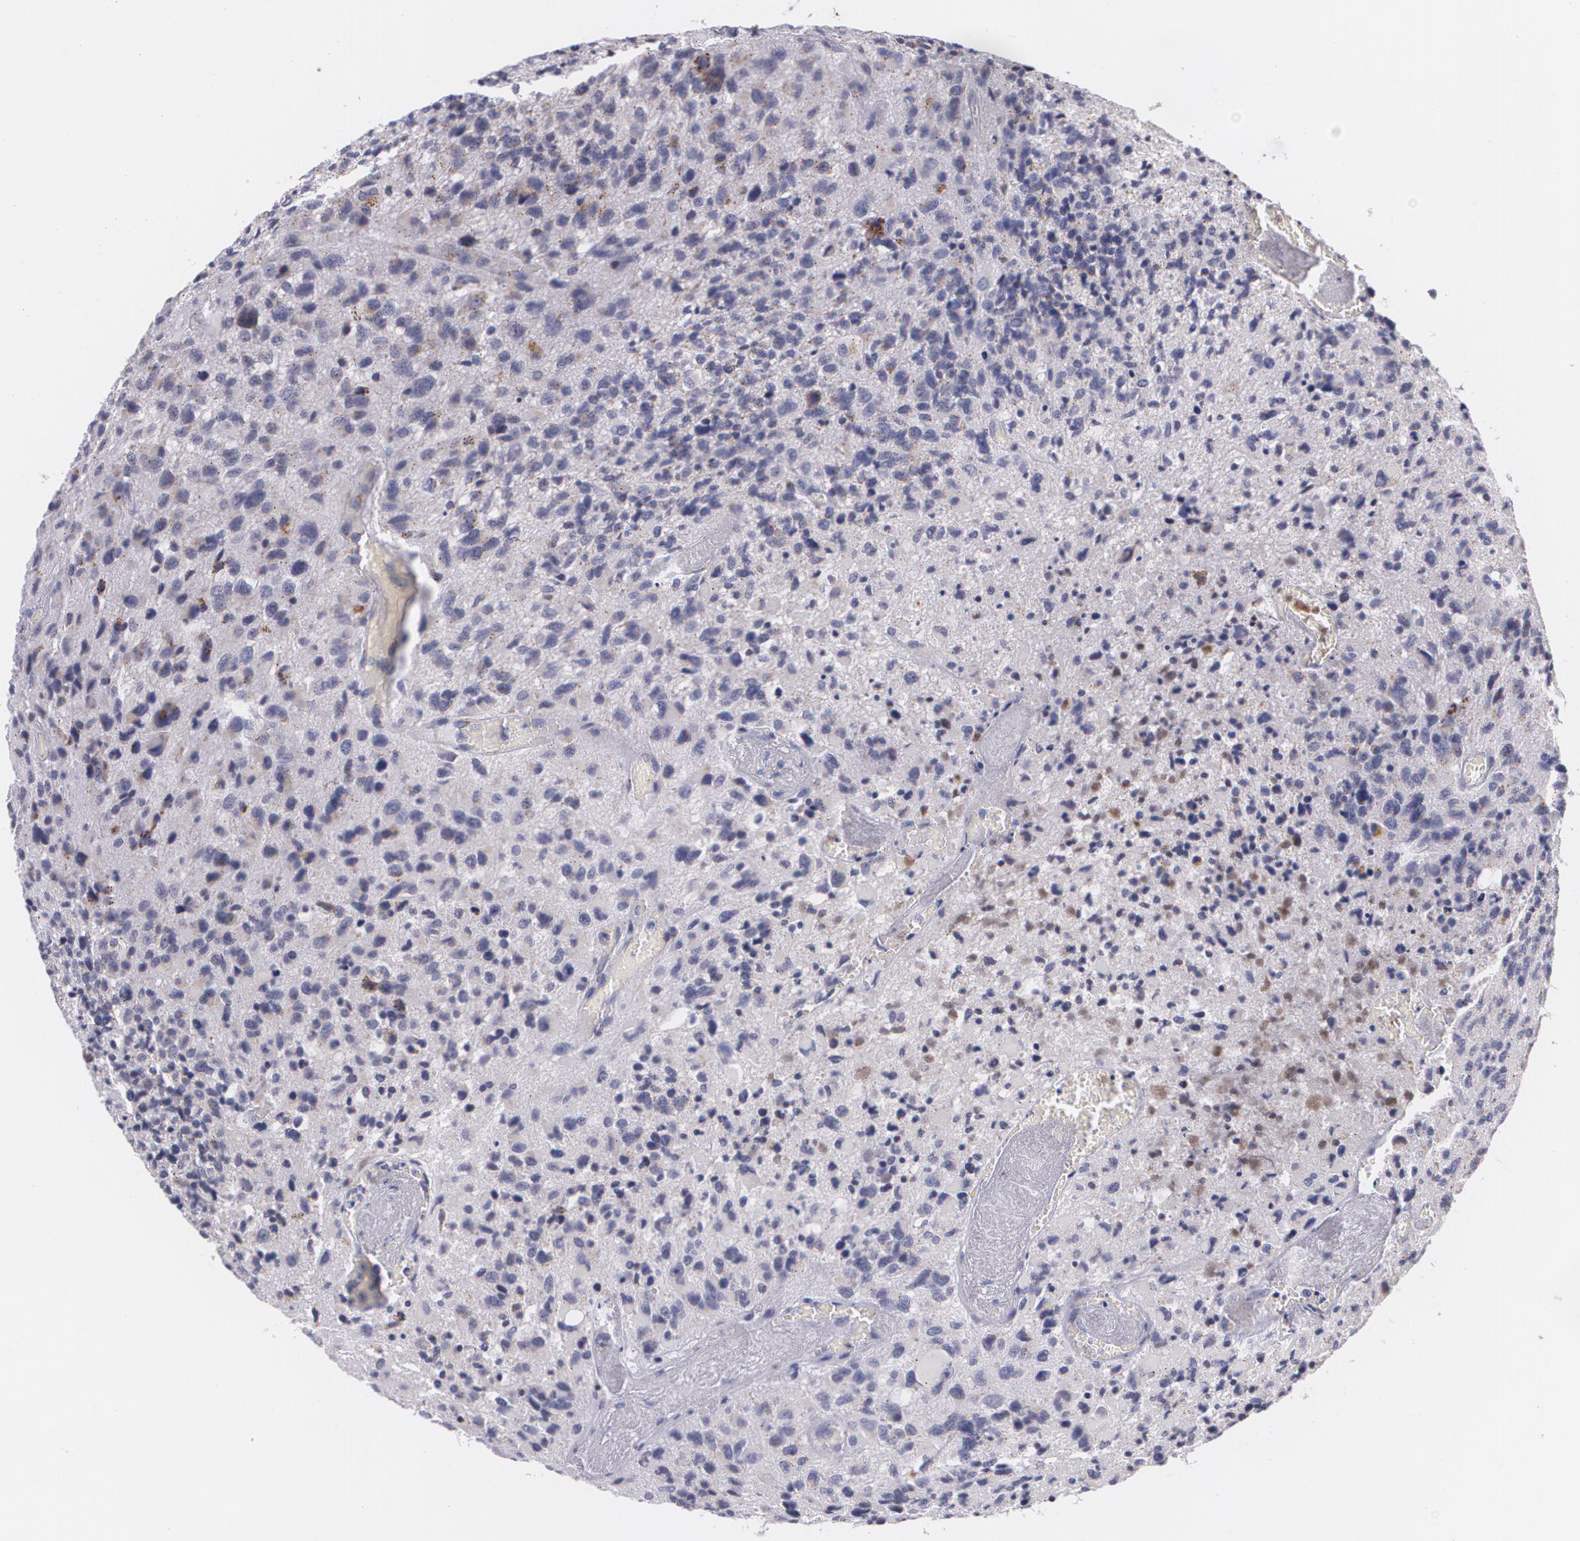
{"staining": {"intensity": "weak", "quantity": "<25%", "location": "cytoplasmic/membranous"}, "tissue": "glioma", "cell_type": "Tumor cells", "image_type": "cancer", "snomed": [{"axis": "morphology", "description": "Glioma, malignant, High grade"}, {"axis": "topography", "description": "Brain"}], "caption": "Immunohistochemistry image of human glioma stained for a protein (brown), which exhibits no expression in tumor cells. (Brightfield microscopy of DAB (3,3'-diaminobenzidine) immunohistochemistry at high magnification).", "gene": "CILK1", "patient": {"sex": "male", "age": 69}}